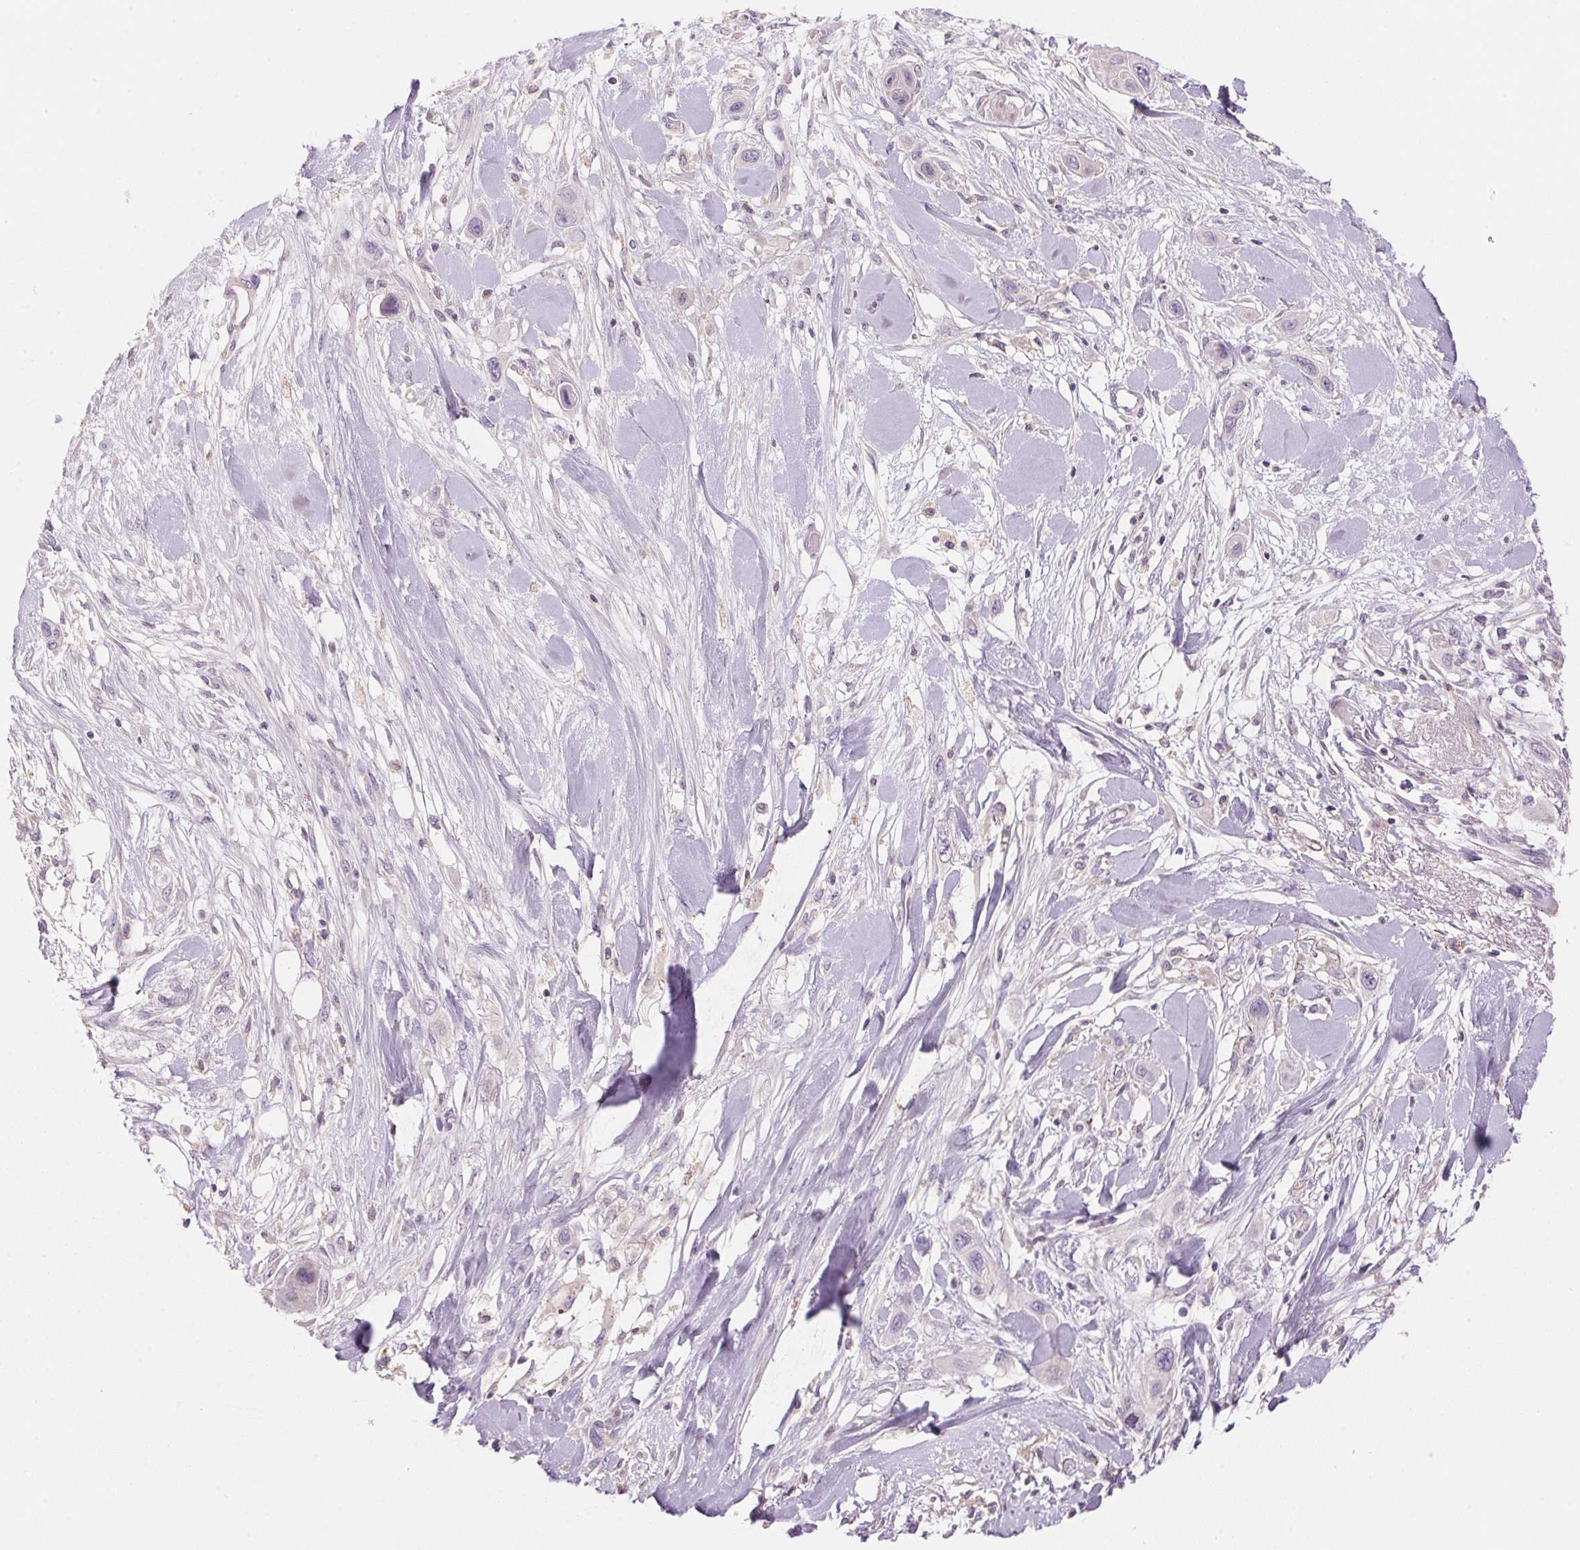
{"staining": {"intensity": "negative", "quantity": "none", "location": "none"}, "tissue": "skin cancer", "cell_type": "Tumor cells", "image_type": "cancer", "snomed": [{"axis": "morphology", "description": "Squamous cell carcinoma, NOS"}, {"axis": "topography", "description": "Skin"}], "caption": "Immunohistochemistry of human squamous cell carcinoma (skin) shows no positivity in tumor cells.", "gene": "LYZL6", "patient": {"sex": "male", "age": 79}}